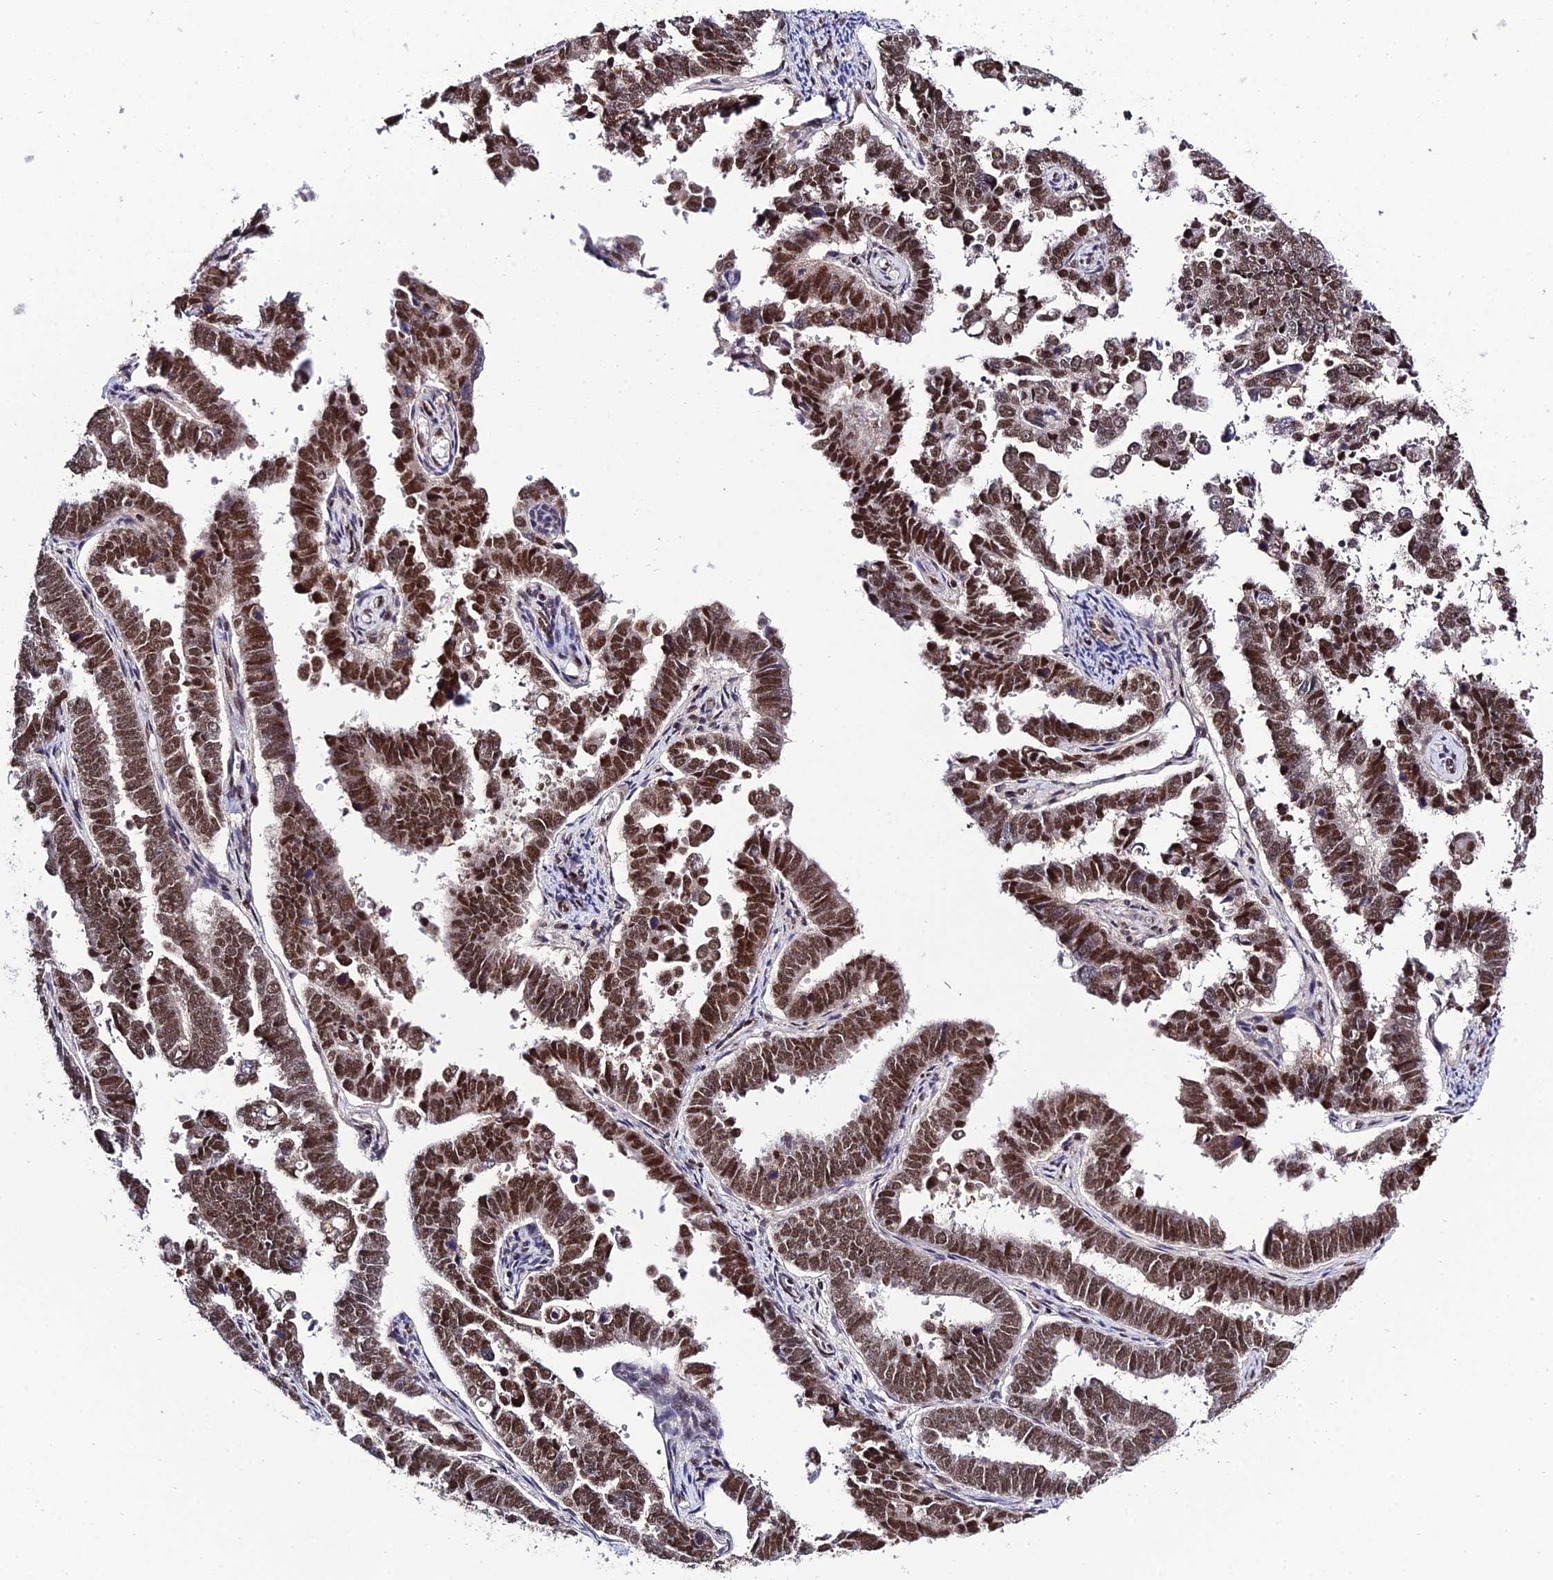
{"staining": {"intensity": "moderate", "quantity": ">75%", "location": "nuclear"}, "tissue": "endometrial cancer", "cell_type": "Tumor cells", "image_type": "cancer", "snomed": [{"axis": "morphology", "description": "Adenocarcinoma, NOS"}, {"axis": "topography", "description": "Endometrium"}], "caption": "High-power microscopy captured an IHC histopathology image of adenocarcinoma (endometrial), revealing moderate nuclear positivity in about >75% of tumor cells.", "gene": "SYT15", "patient": {"sex": "female", "age": 75}}